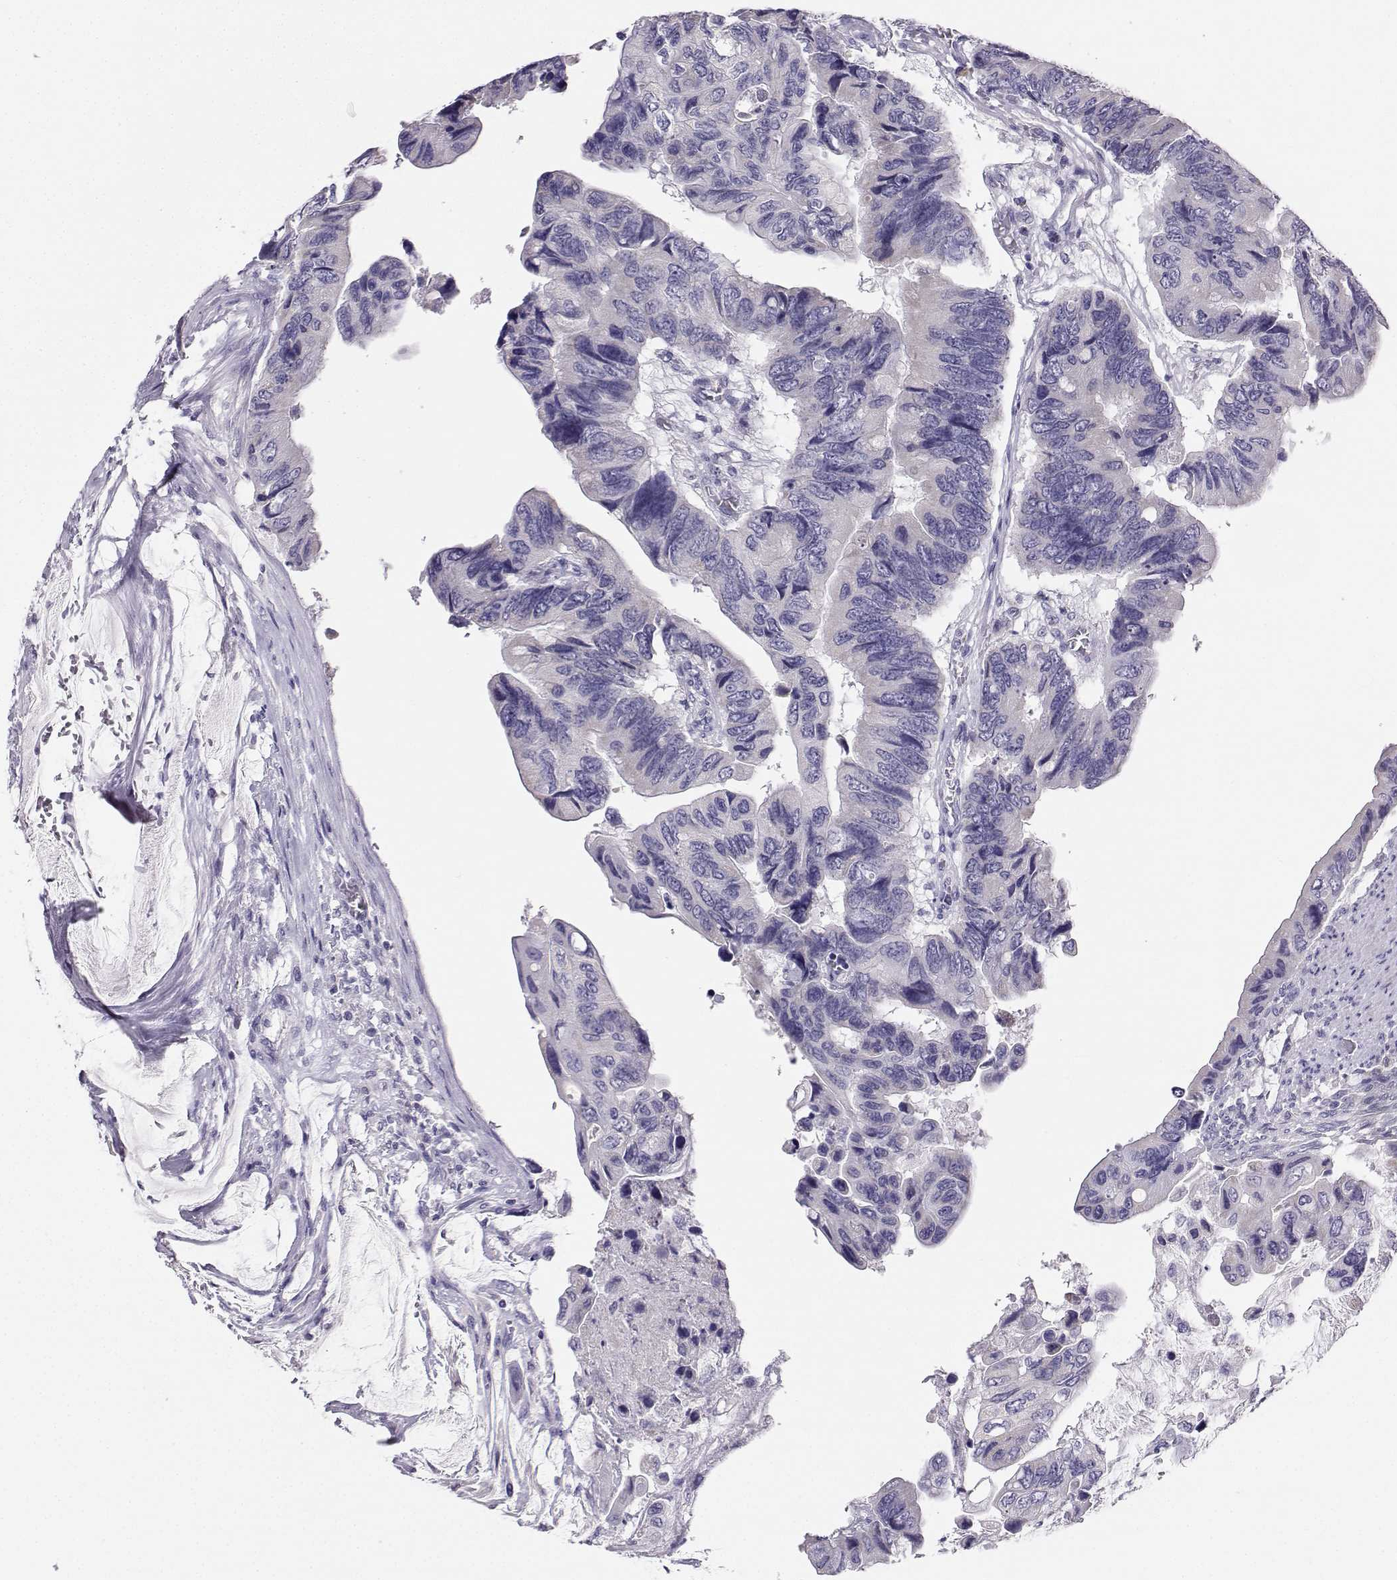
{"staining": {"intensity": "negative", "quantity": "none", "location": "none"}, "tissue": "colorectal cancer", "cell_type": "Tumor cells", "image_type": "cancer", "snomed": [{"axis": "morphology", "description": "Adenocarcinoma, NOS"}, {"axis": "topography", "description": "Rectum"}], "caption": "Tumor cells are negative for protein expression in human adenocarcinoma (colorectal).", "gene": "AVP", "patient": {"sex": "male", "age": 63}}